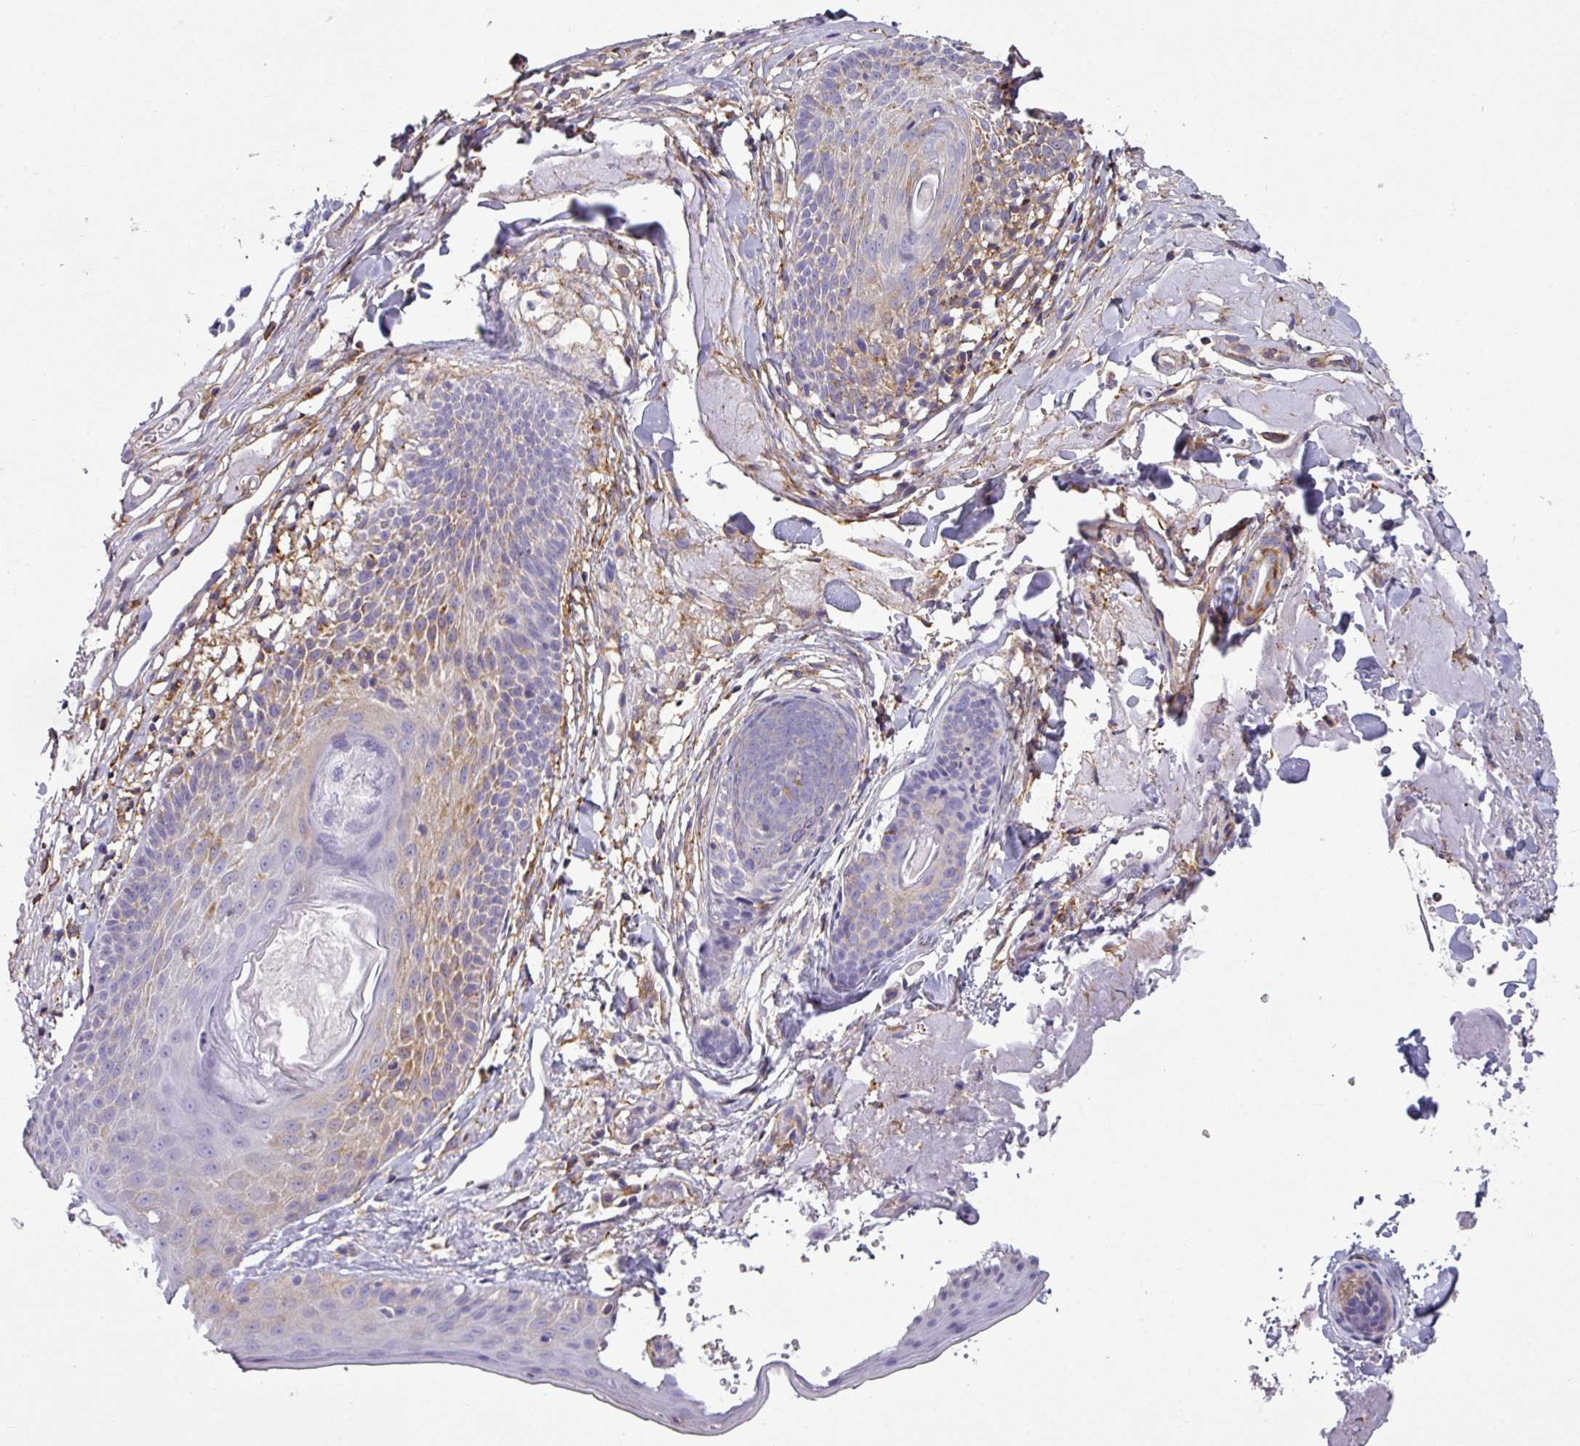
{"staining": {"intensity": "weak", "quantity": "<25%", "location": "cytoplasmic/membranous"}, "tissue": "skin cancer", "cell_type": "Tumor cells", "image_type": "cancer", "snomed": [{"axis": "morphology", "description": "Basal cell carcinoma"}, {"axis": "topography", "description": "Skin"}], "caption": "The micrograph reveals no staining of tumor cells in basal cell carcinoma (skin).", "gene": "XNDC1N", "patient": {"sex": "male", "age": 69}}